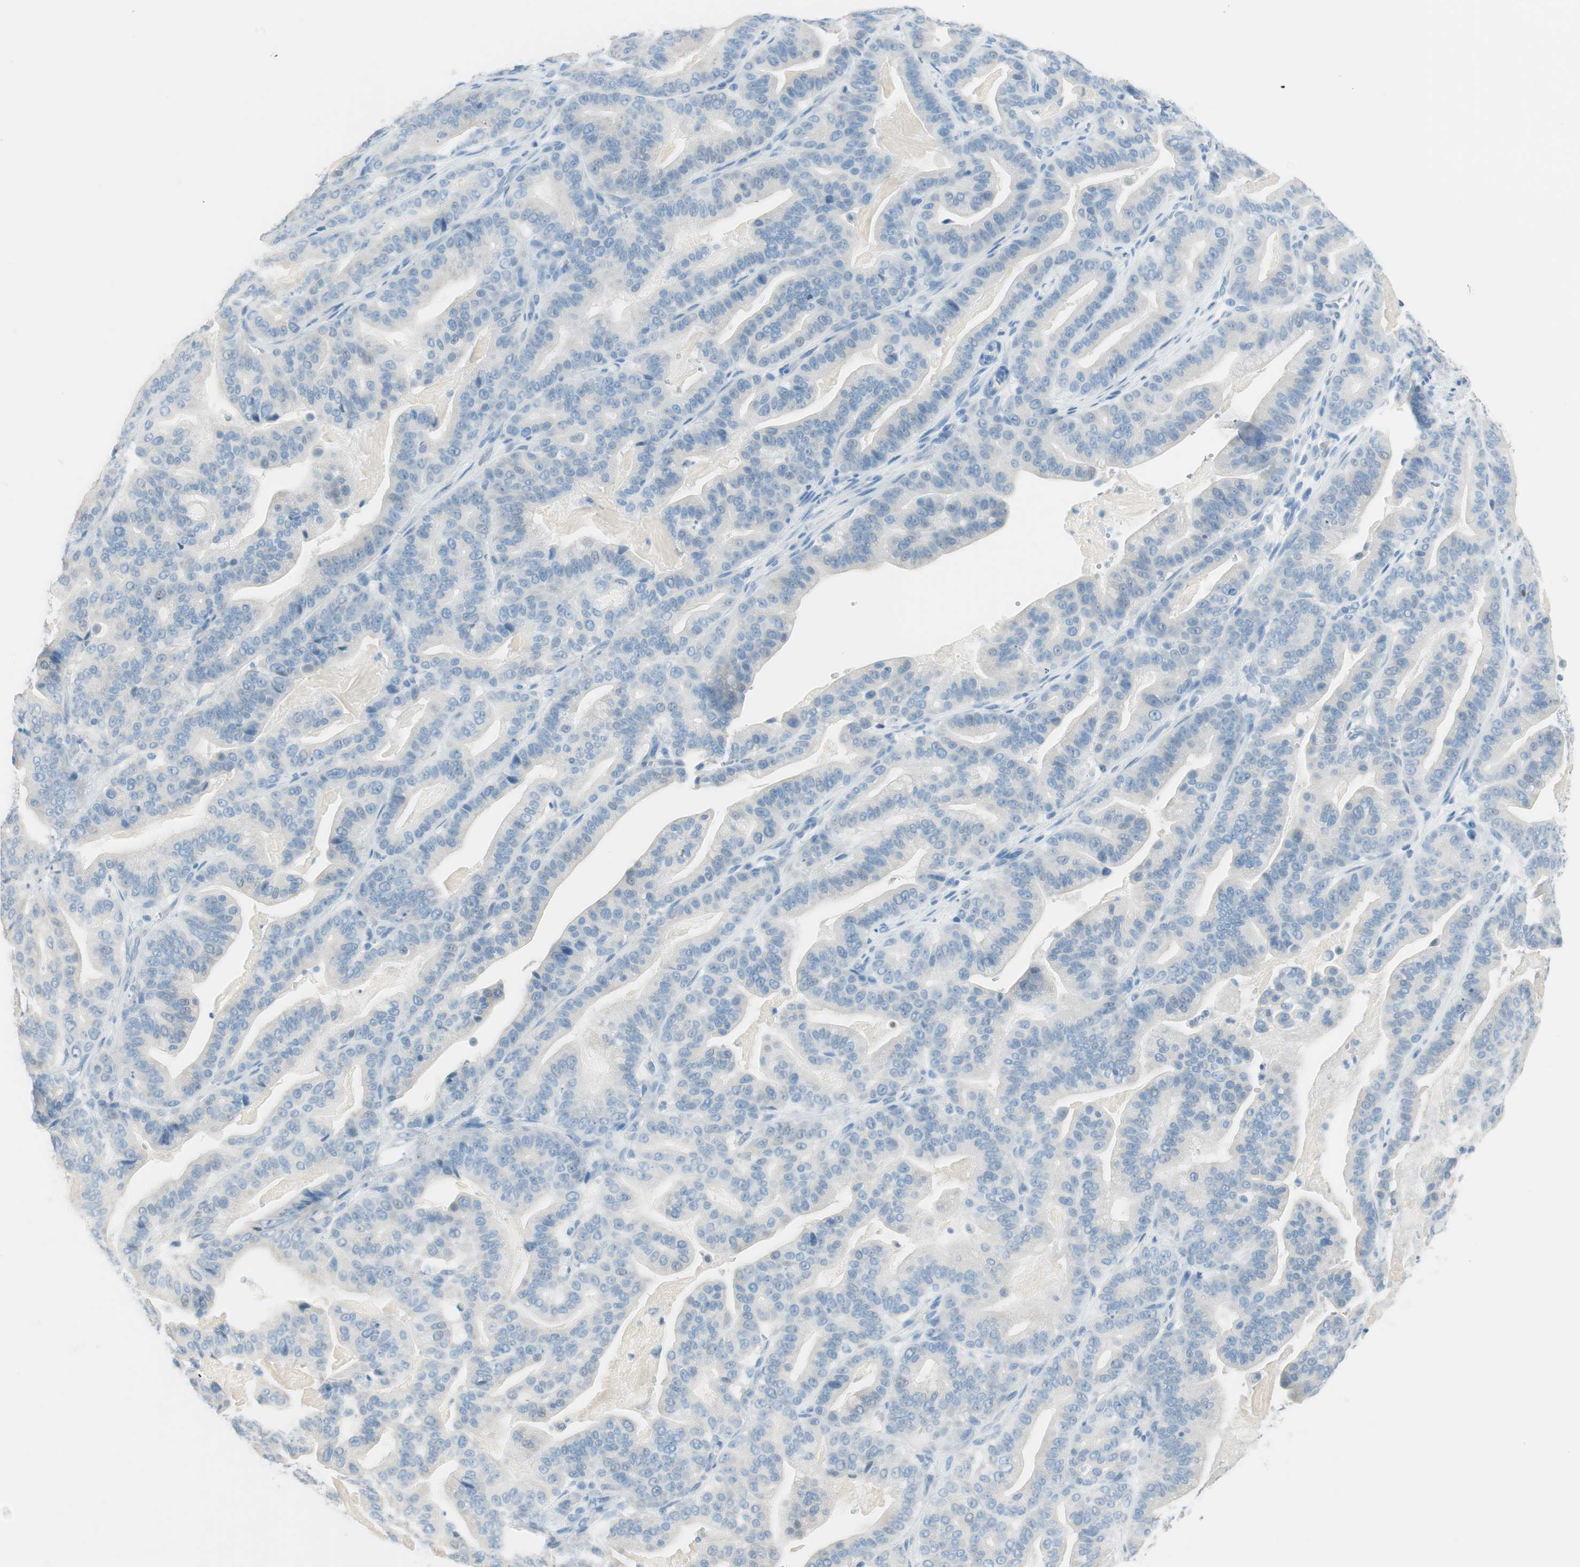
{"staining": {"intensity": "negative", "quantity": "none", "location": "none"}, "tissue": "pancreatic cancer", "cell_type": "Tumor cells", "image_type": "cancer", "snomed": [{"axis": "morphology", "description": "Adenocarcinoma, NOS"}, {"axis": "topography", "description": "Pancreas"}], "caption": "Tumor cells show no significant expression in adenocarcinoma (pancreatic).", "gene": "TNFRSF13C", "patient": {"sex": "male", "age": 63}}